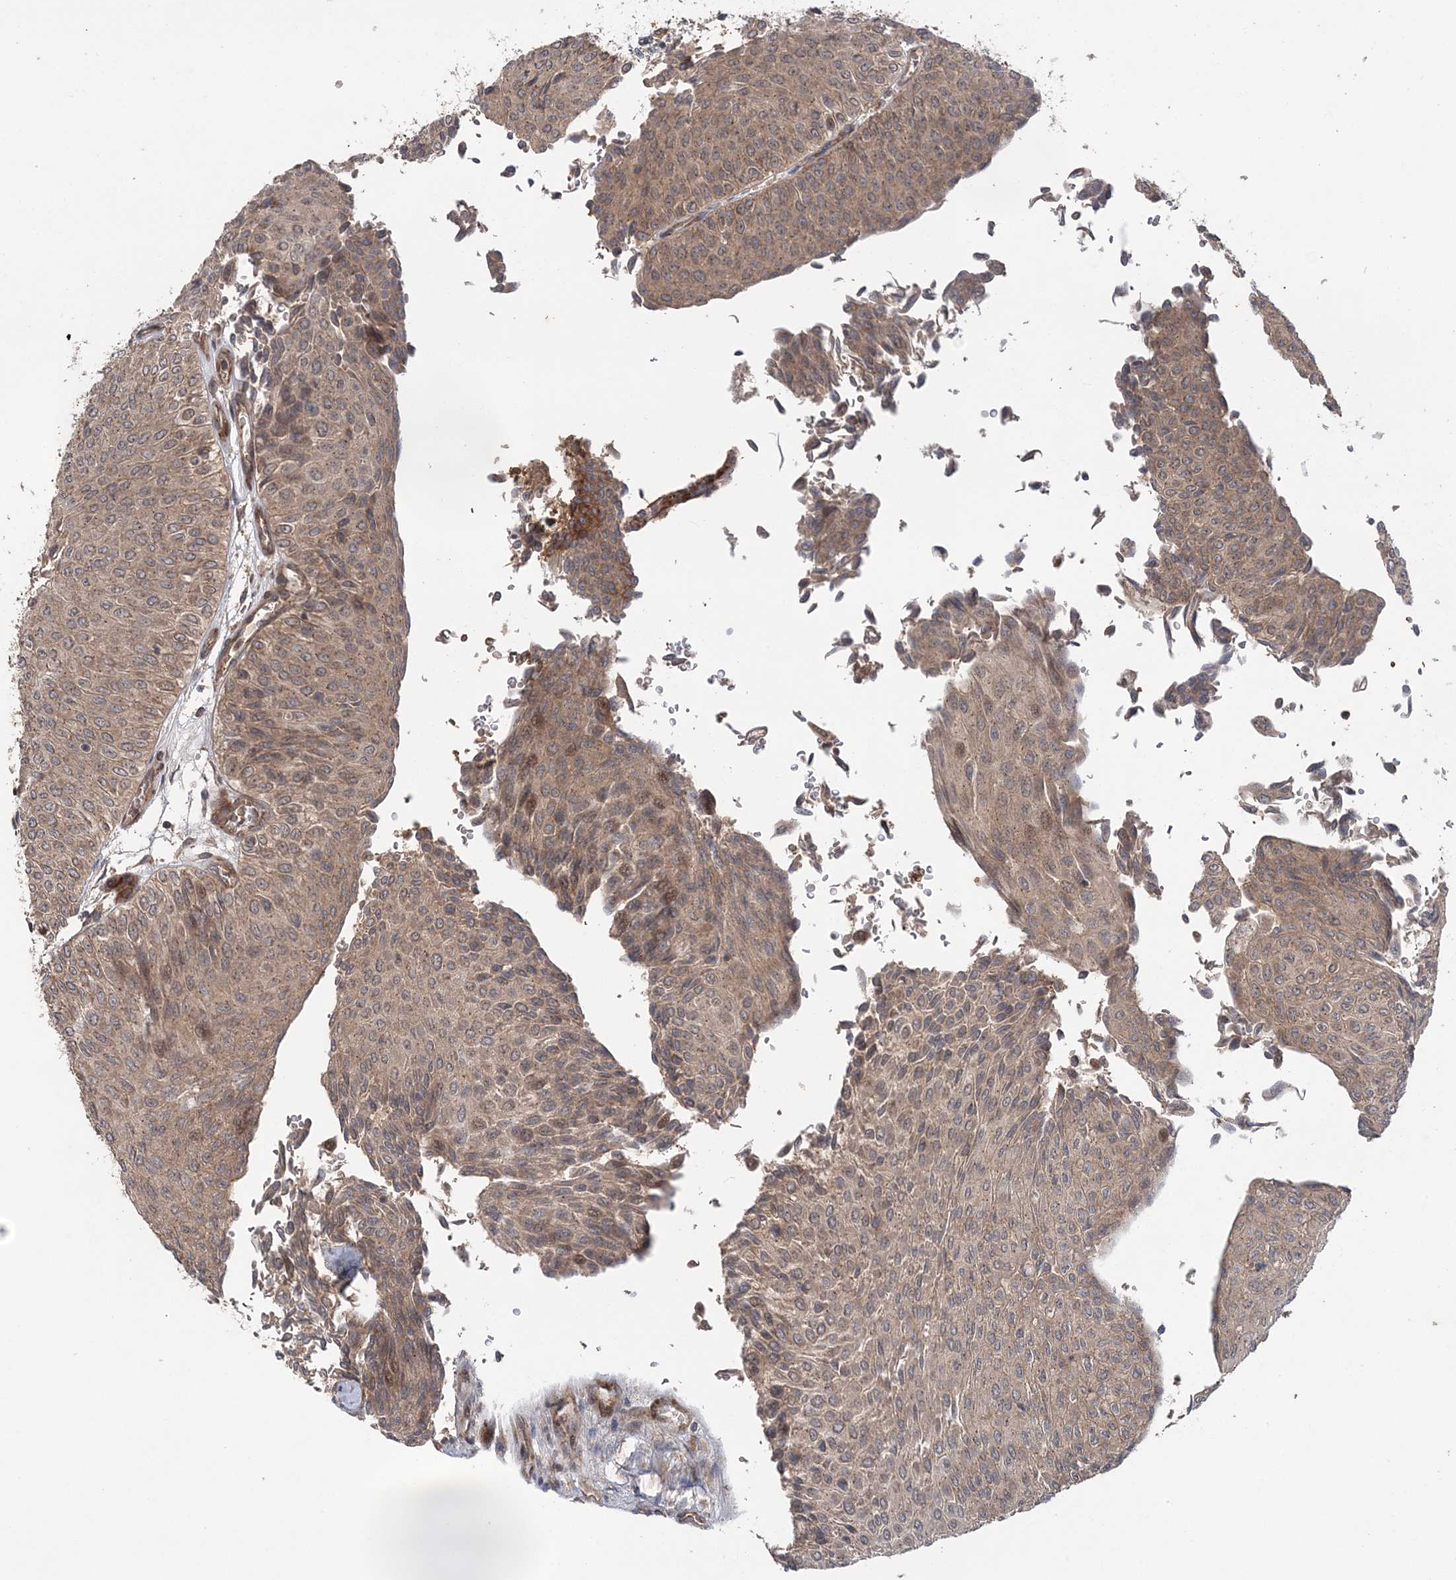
{"staining": {"intensity": "weak", "quantity": ">75%", "location": "cytoplasmic/membranous"}, "tissue": "urothelial cancer", "cell_type": "Tumor cells", "image_type": "cancer", "snomed": [{"axis": "morphology", "description": "Urothelial carcinoma, Low grade"}, {"axis": "topography", "description": "Urinary bladder"}], "caption": "Brown immunohistochemical staining in human urothelial carcinoma (low-grade) exhibits weak cytoplasmic/membranous staining in approximately >75% of tumor cells.", "gene": "UBTD2", "patient": {"sex": "male", "age": 78}}